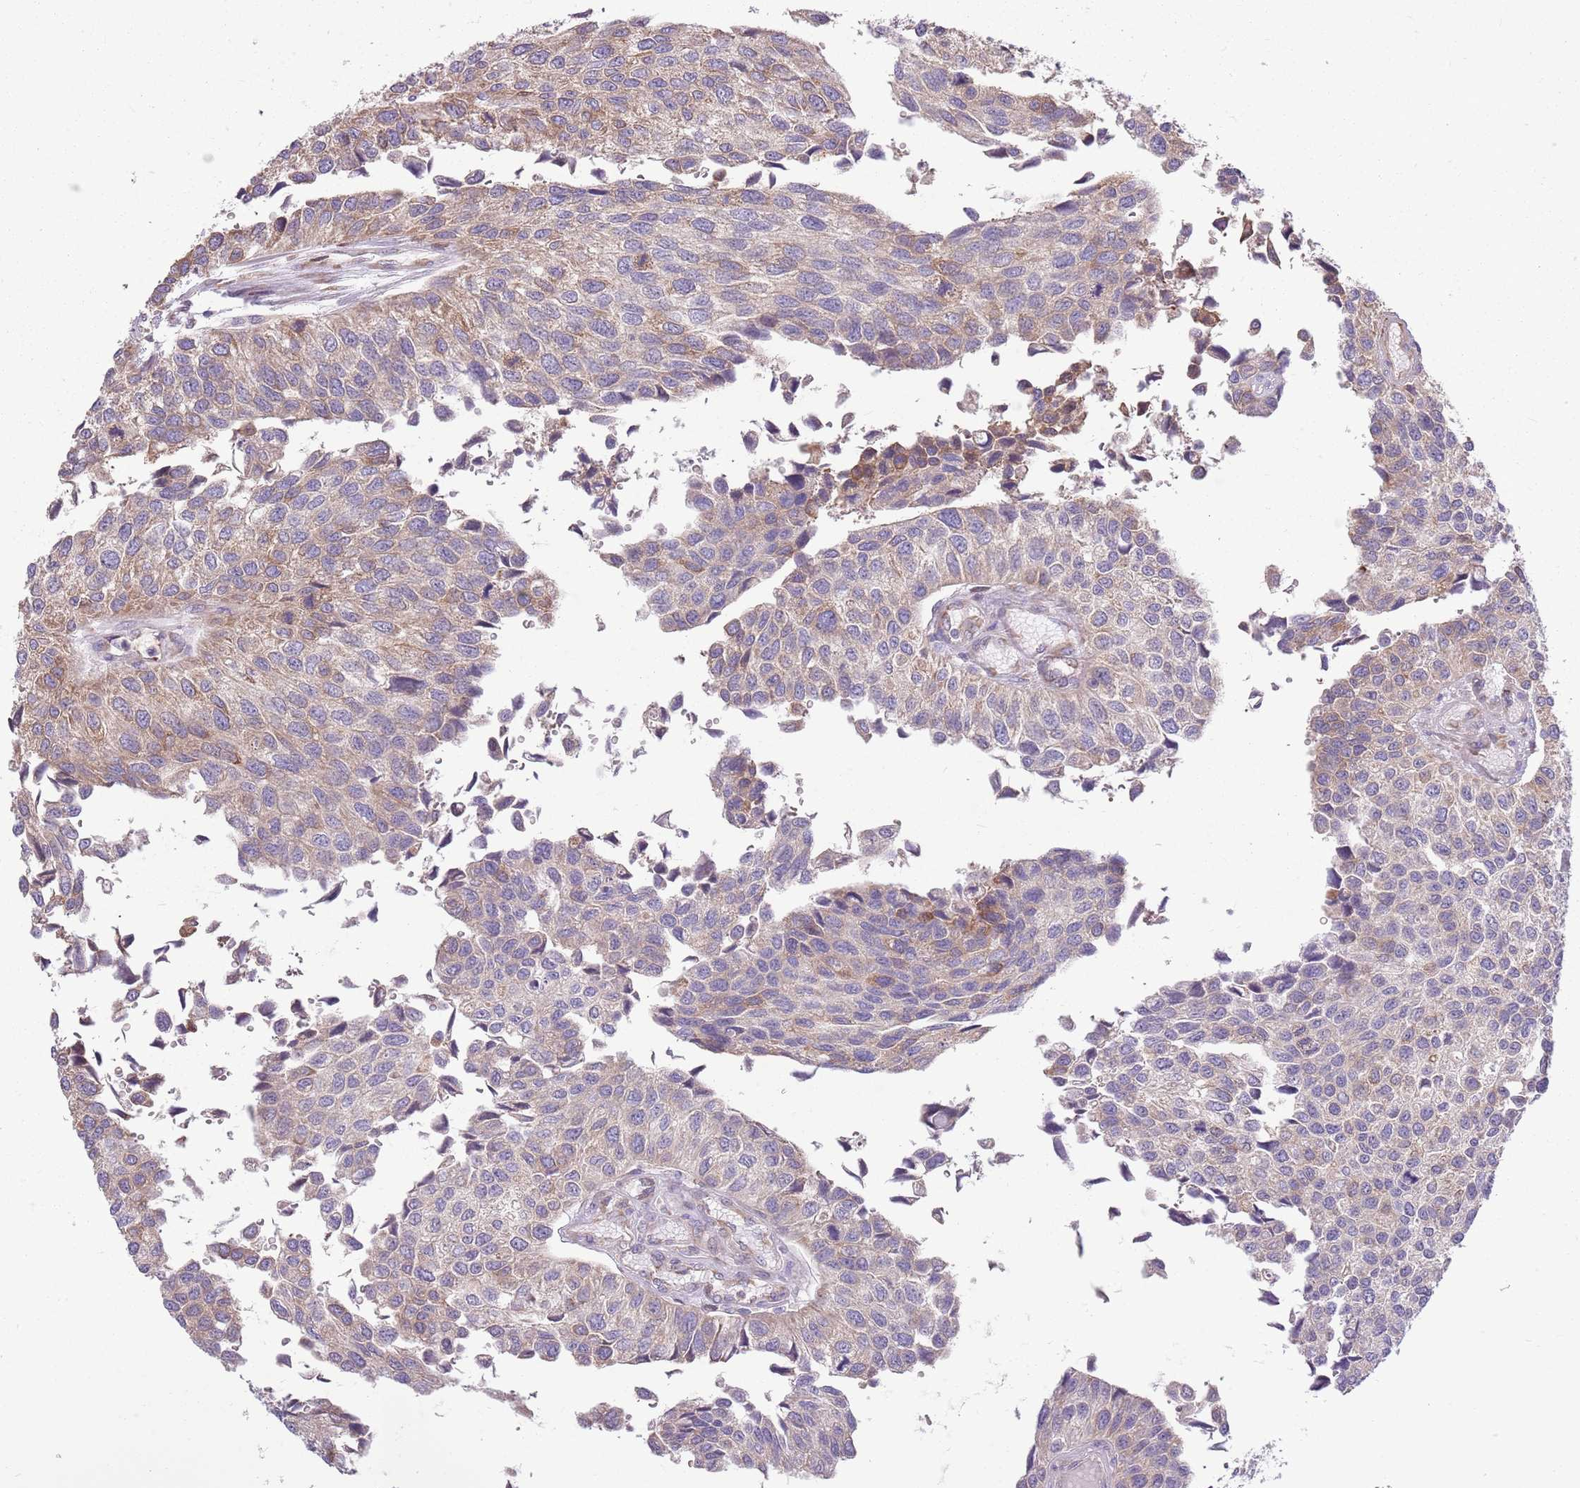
{"staining": {"intensity": "weak", "quantity": "25%-75%", "location": "cytoplasmic/membranous"}, "tissue": "urothelial cancer", "cell_type": "Tumor cells", "image_type": "cancer", "snomed": [{"axis": "morphology", "description": "Urothelial carcinoma, NOS"}, {"axis": "topography", "description": "Urinary bladder"}], "caption": "The immunohistochemical stain highlights weak cytoplasmic/membranous expression in tumor cells of urothelial cancer tissue.", "gene": "PPP1R27", "patient": {"sex": "male", "age": 55}}